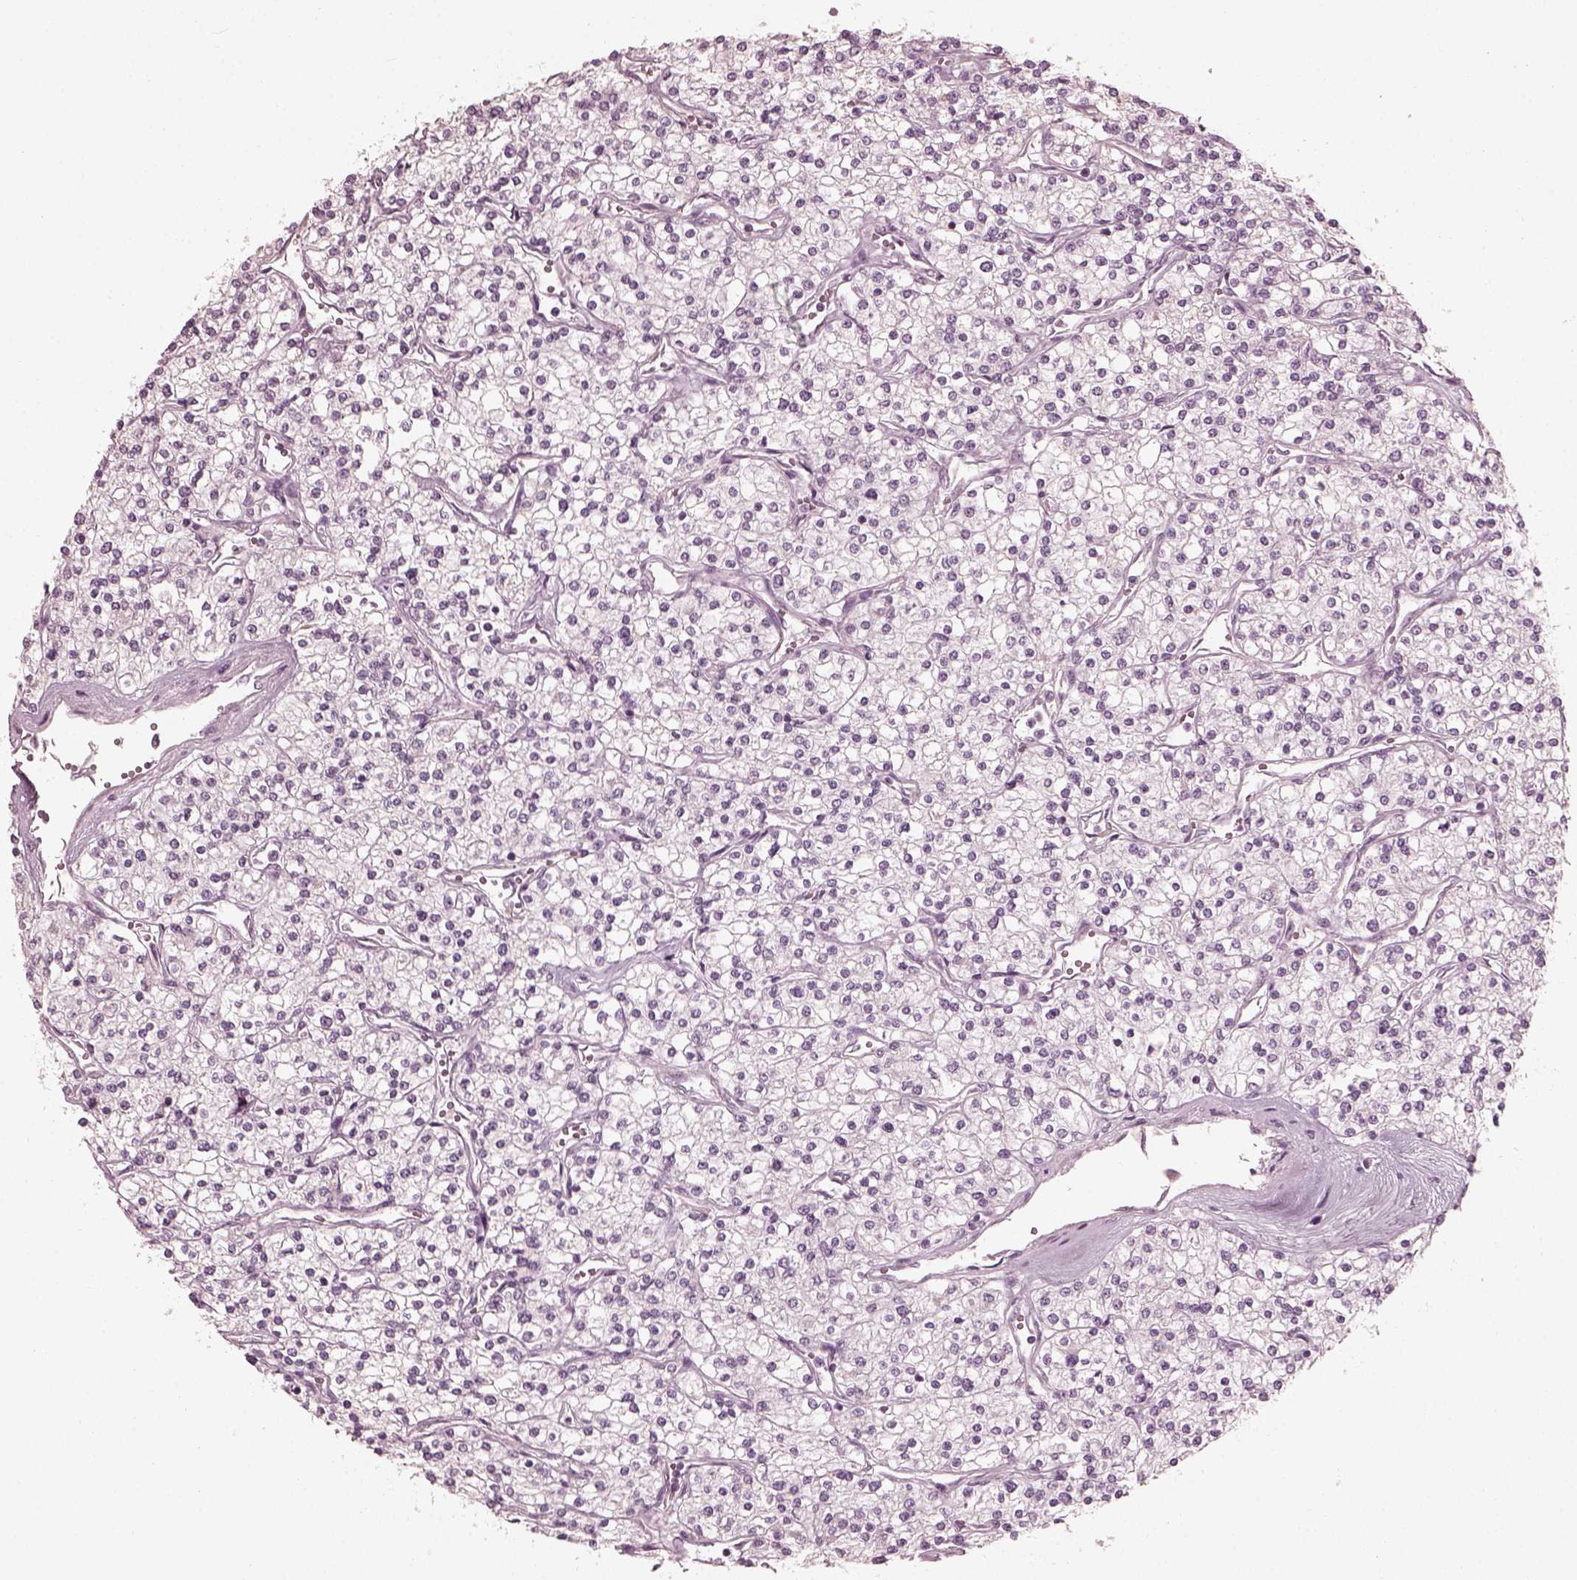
{"staining": {"intensity": "negative", "quantity": "none", "location": "none"}, "tissue": "renal cancer", "cell_type": "Tumor cells", "image_type": "cancer", "snomed": [{"axis": "morphology", "description": "Adenocarcinoma, NOS"}, {"axis": "topography", "description": "Kidney"}], "caption": "Image shows no significant protein expression in tumor cells of adenocarcinoma (renal).", "gene": "SAXO2", "patient": {"sex": "male", "age": 80}}